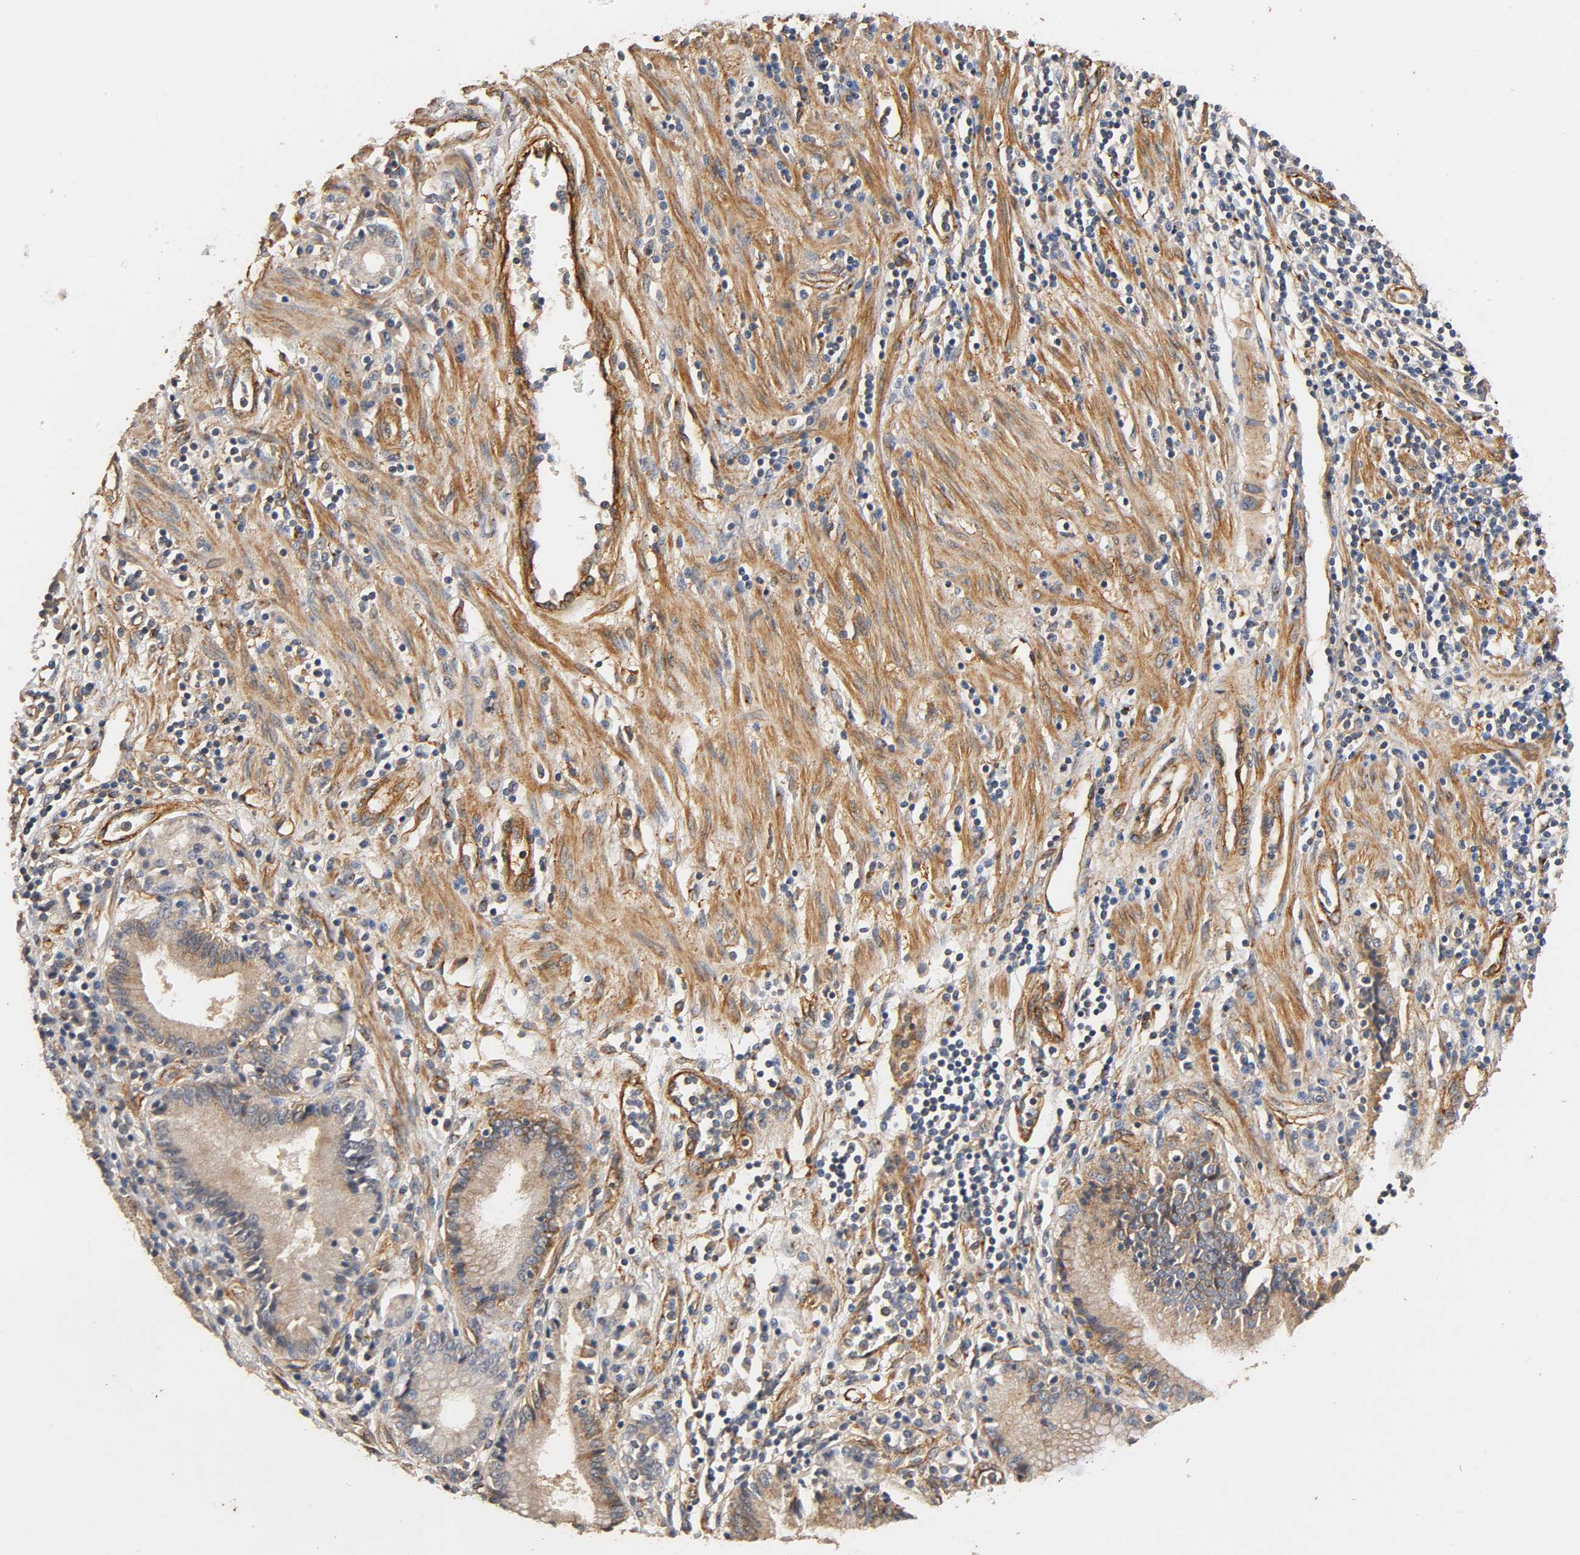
{"staining": {"intensity": "moderate", "quantity": ">75%", "location": "cytoplasmic/membranous"}, "tissue": "pancreatic cancer", "cell_type": "Tumor cells", "image_type": "cancer", "snomed": [{"axis": "morphology", "description": "Adenocarcinoma, NOS"}, {"axis": "topography", "description": "Pancreas"}], "caption": "Moderate cytoplasmic/membranous expression for a protein is identified in approximately >75% of tumor cells of pancreatic cancer (adenocarcinoma) using immunohistochemistry (IHC).", "gene": "IFITM3", "patient": {"sex": "female", "age": 48}}